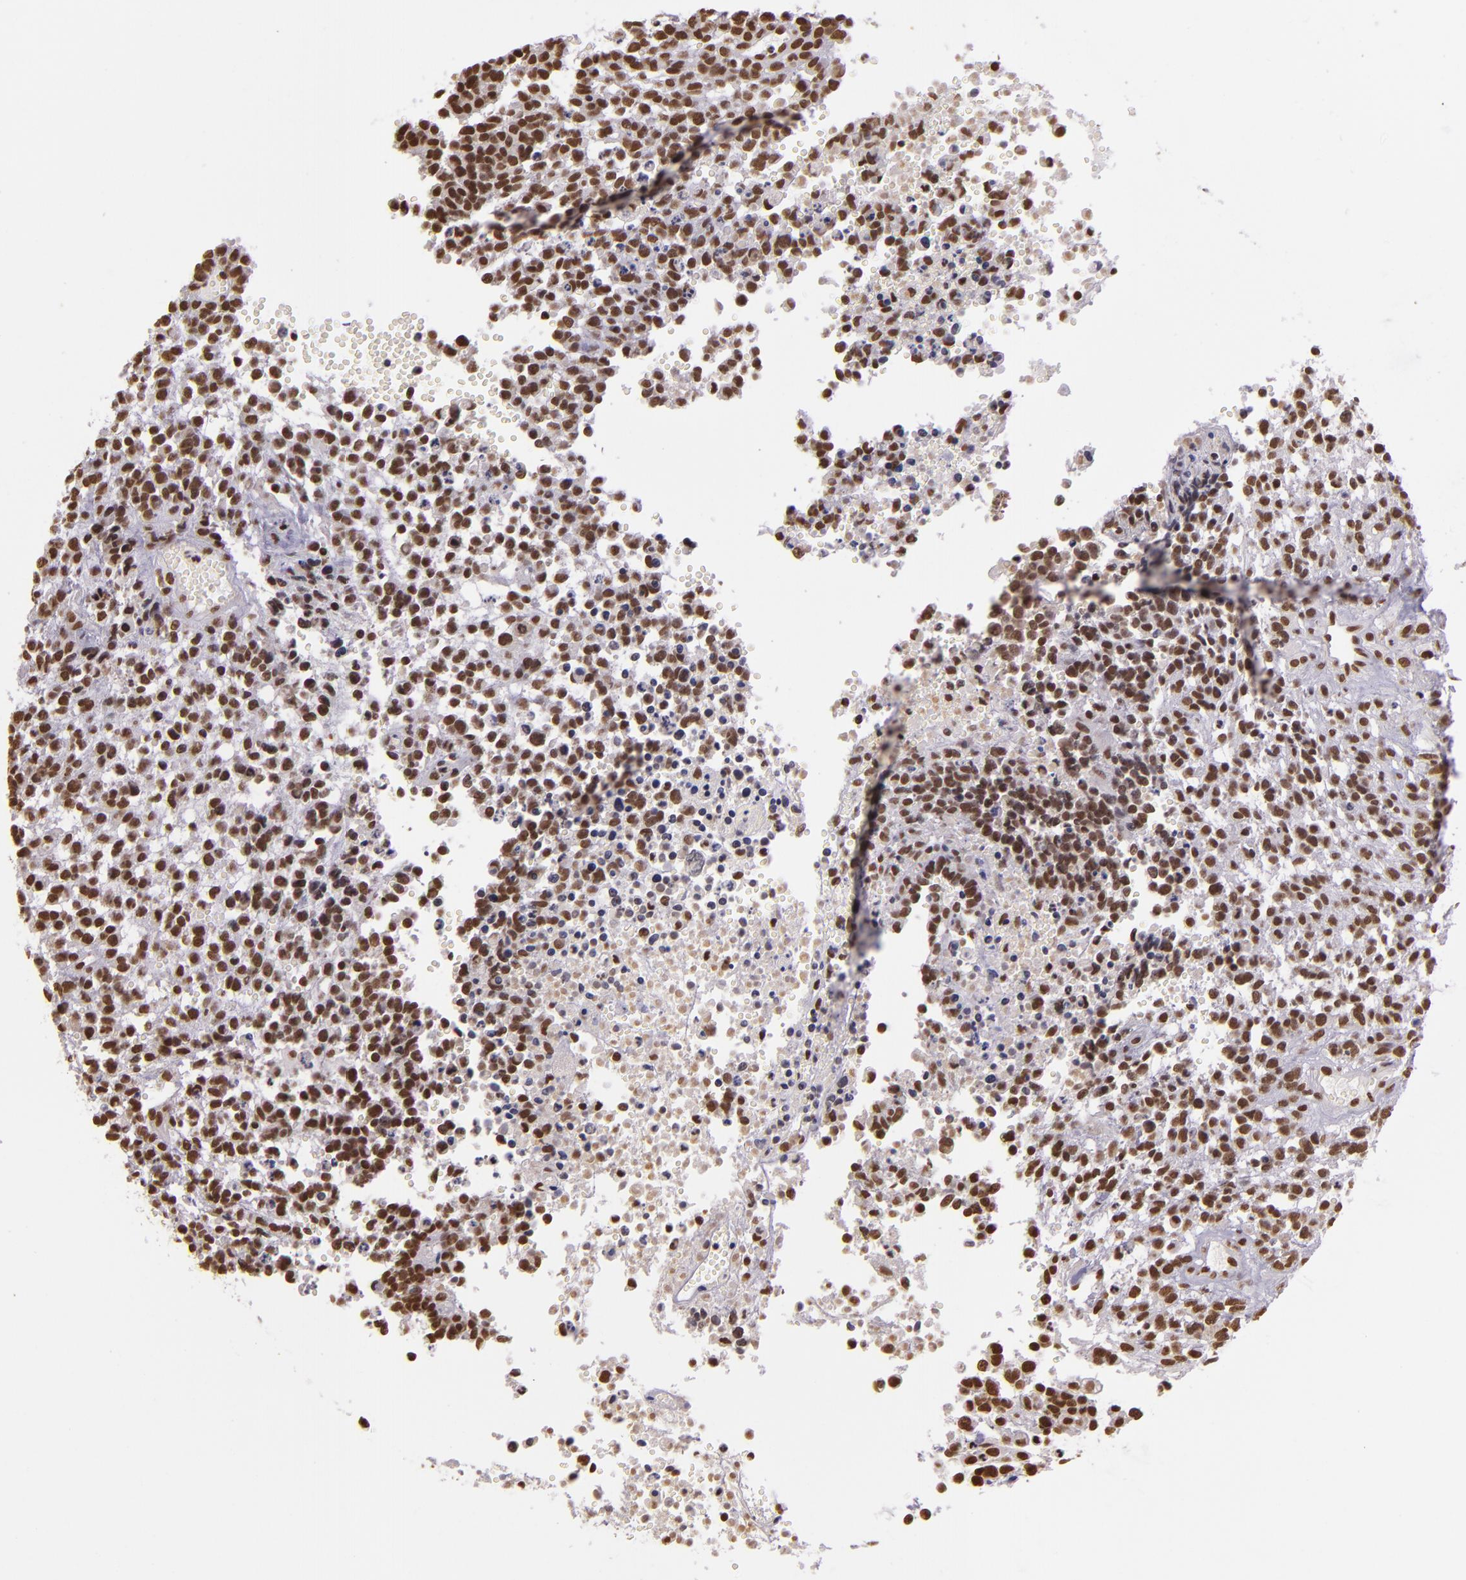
{"staining": {"intensity": "moderate", "quantity": ">75%", "location": "nuclear"}, "tissue": "glioma", "cell_type": "Tumor cells", "image_type": "cancer", "snomed": [{"axis": "morphology", "description": "Glioma, malignant, High grade"}, {"axis": "topography", "description": "Brain"}], "caption": "A micrograph of human malignant glioma (high-grade) stained for a protein demonstrates moderate nuclear brown staining in tumor cells. (IHC, brightfield microscopy, high magnification).", "gene": "USF1", "patient": {"sex": "male", "age": 66}}